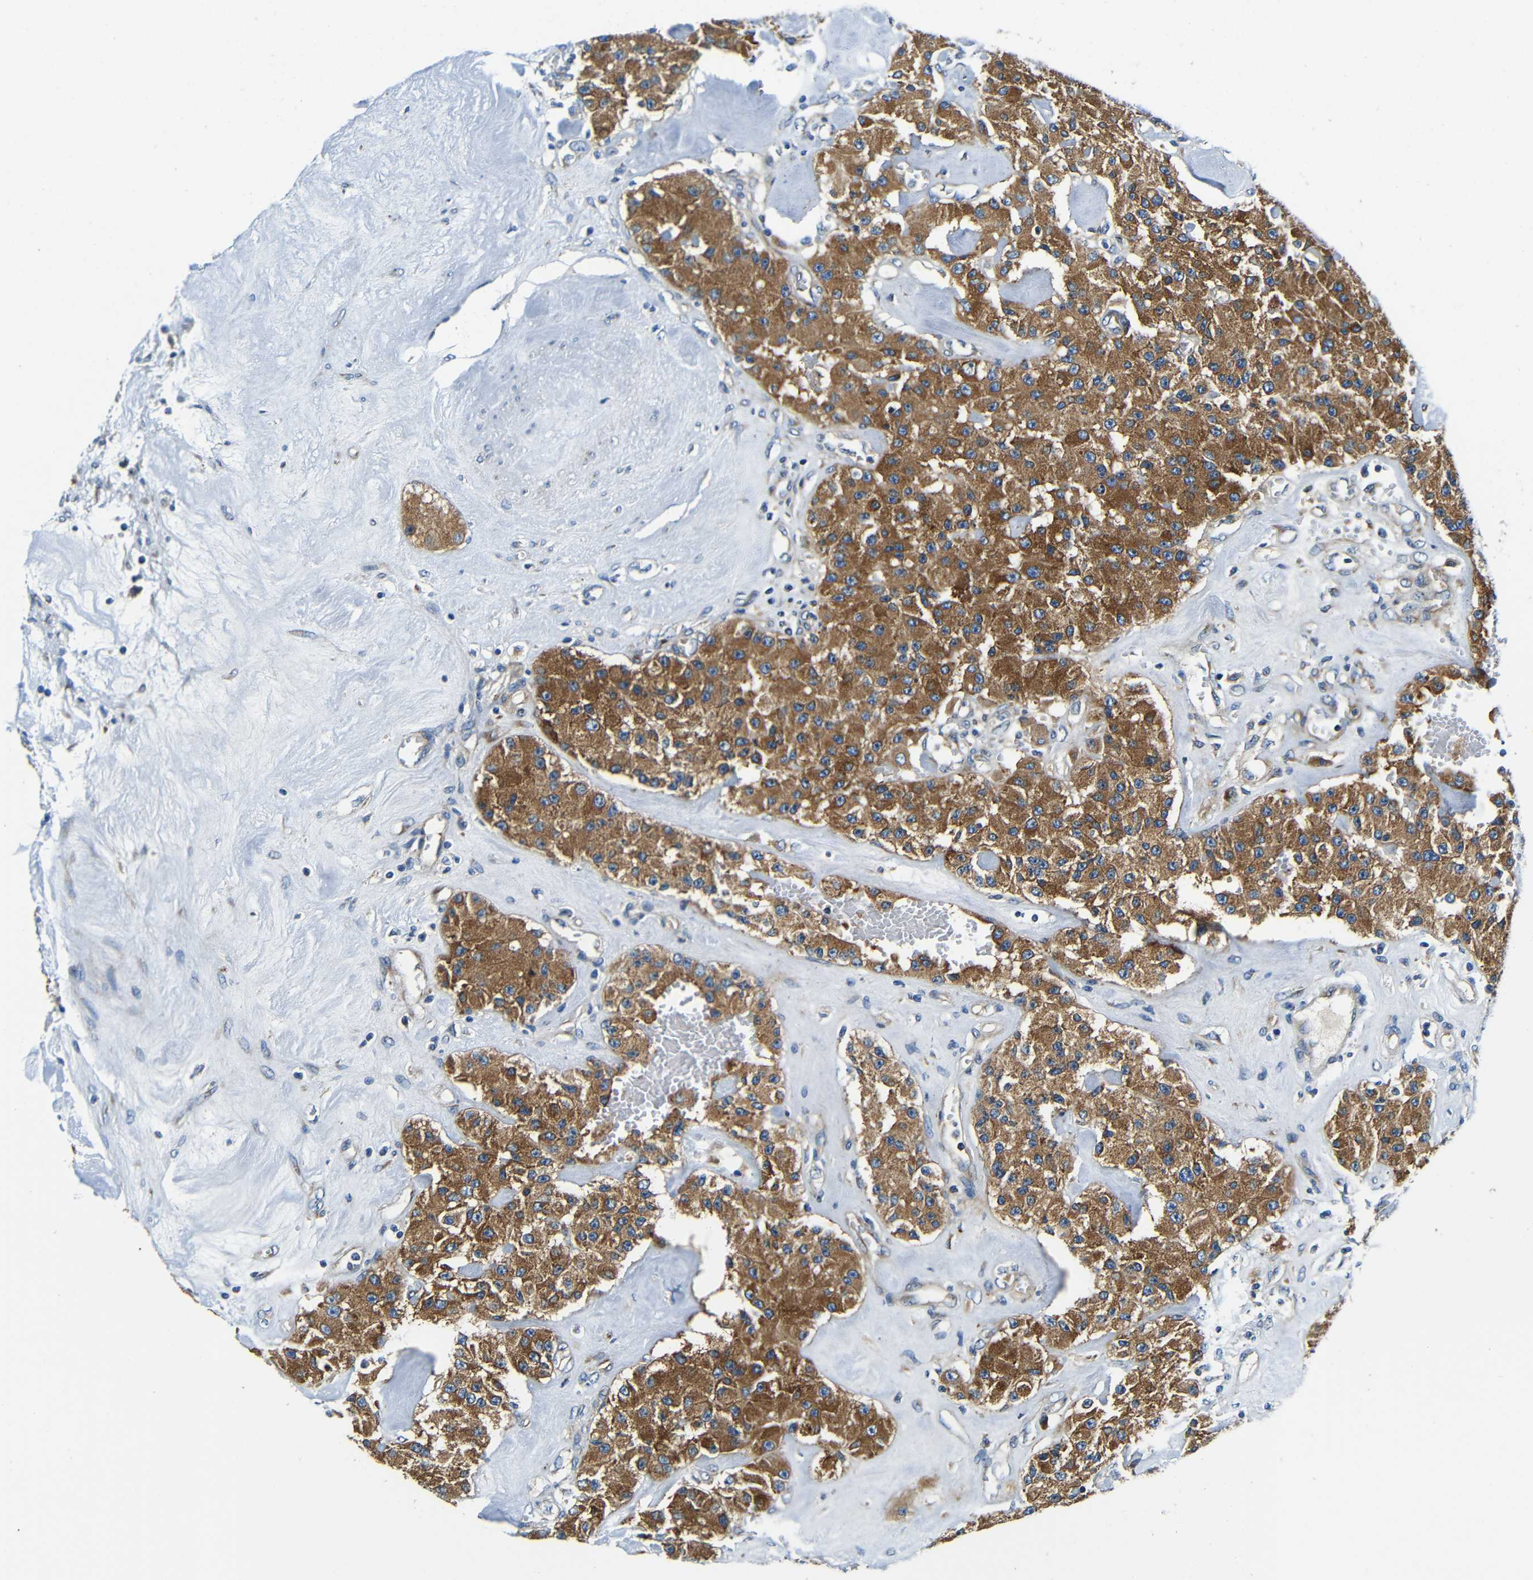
{"staining": {"intensity": "moderate", "quantity": ">75%", "location": "cytoplasmic/membranous"}, "tissue": "carcinoid", "cell_type": "Tumor cells", "image_type": "cancer", "snomed": [{"axis": "morphology", "description": "Carcinoid, malignant, NOS"}, {"axis": "topography", "description": "Pancreas"}], "caption": "High-power microscopy captured an IHC histopathology image of malignant carcinoid, revealing moderate cytoplasmic/membranous positivity in approximately >75% of tumor cells.", "gene": "USO1", "patient": {"sex": "male", "age": 41}}